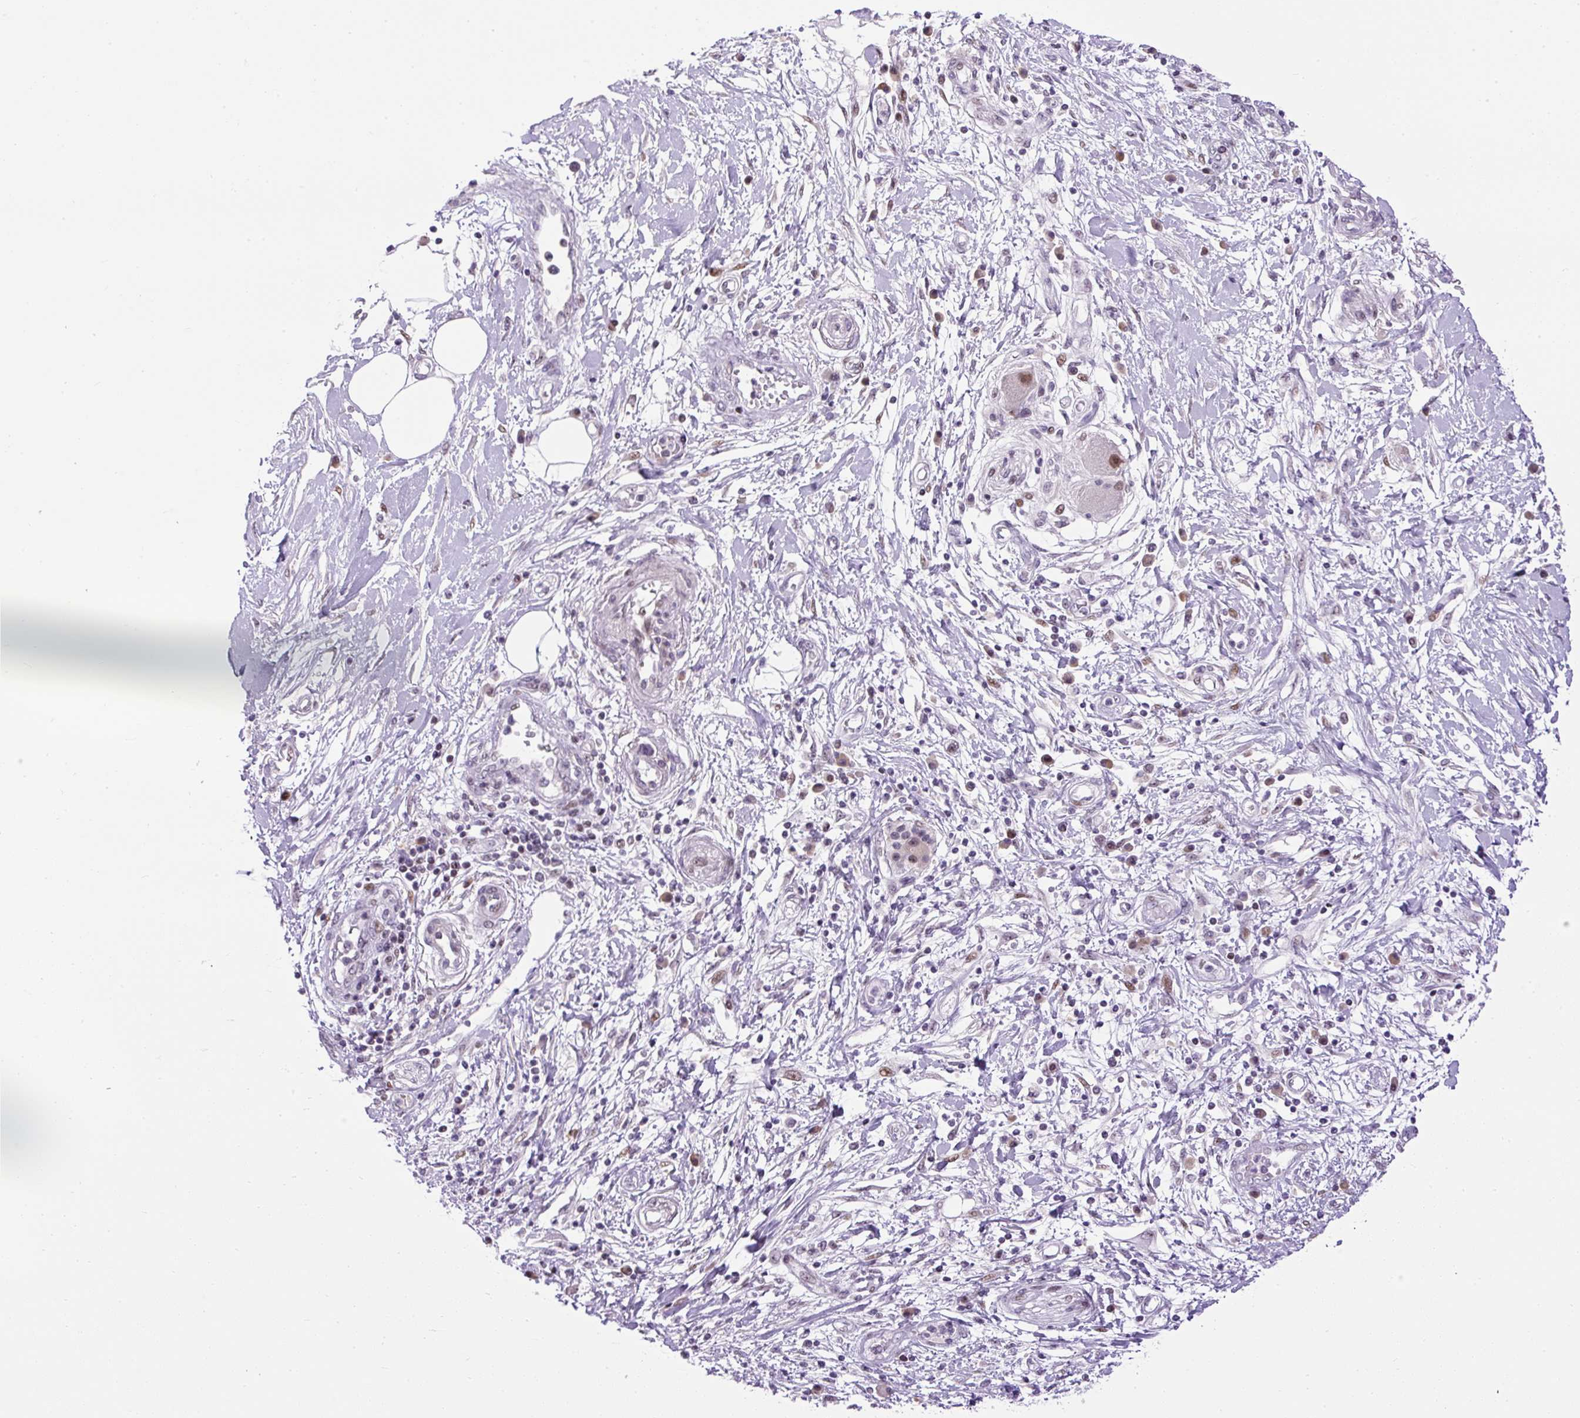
{"staining": {"intensity": "moderate", "quantity": "<25%", "location": "nuclear"}, "tissue": "pancreatic cancer", "cell_type": "Tumor cells", "image_type": "cancer", "snomed": [{"axis": "morphology", "description": "Adenocarcinoma, NOS"}, {"axis": "topography", "description": "Pancreas"}], "caption": "Immunohistochemistry image of neoplastic tissue: adenocarcinoma (pancreatic) stained using immunohistochemistry (IHC) demonstrates low levels of moderate protein expression localized specifically in the nuclear of tumor cells, appearing as a nuclear brown color.", "gene": "ARHGEF18", "patient": {"sex": "female", "age": 56}}